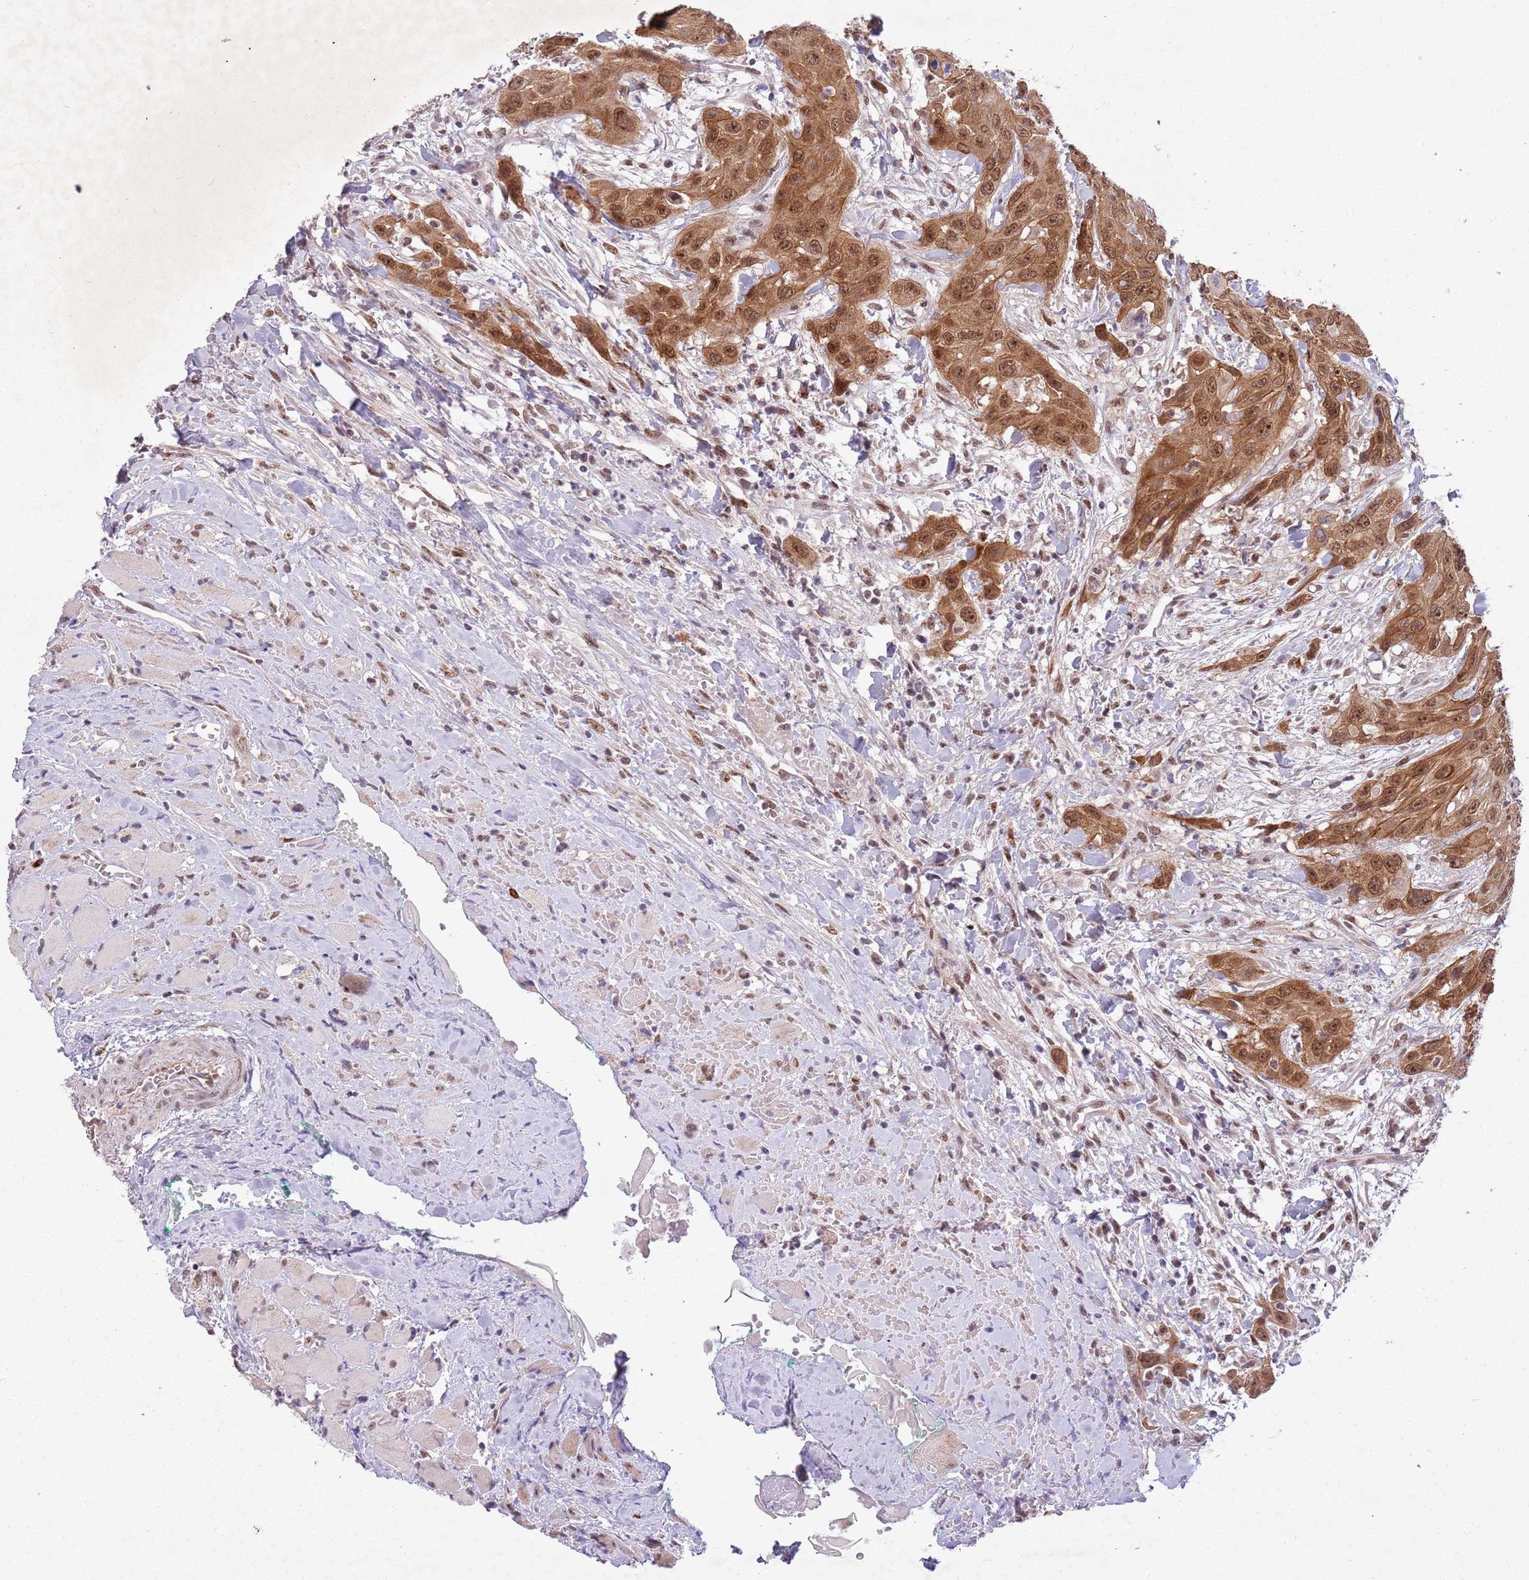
{"staining": {"intensity": "strong", "quantity": ">75%", "location": "cytoplasmic/membranous,nuclear"}, "tissue": "head and neck cancer", "cell_type": "Tumor cells", "image_type": "cancer", "snomed": [{"axis": "morphology", "description": "Squamous cell carcinoma, NOS"}, {"axis": "topography", "description": "Head-Neck"}], "caption": "Tumor cells display strong cytoplasmic/membranous and nuclear positivity in about >75% of cells in head and neck cancer.", "gene": "FAM120AOS", "patient": {"sex": "male", "age": 81}}